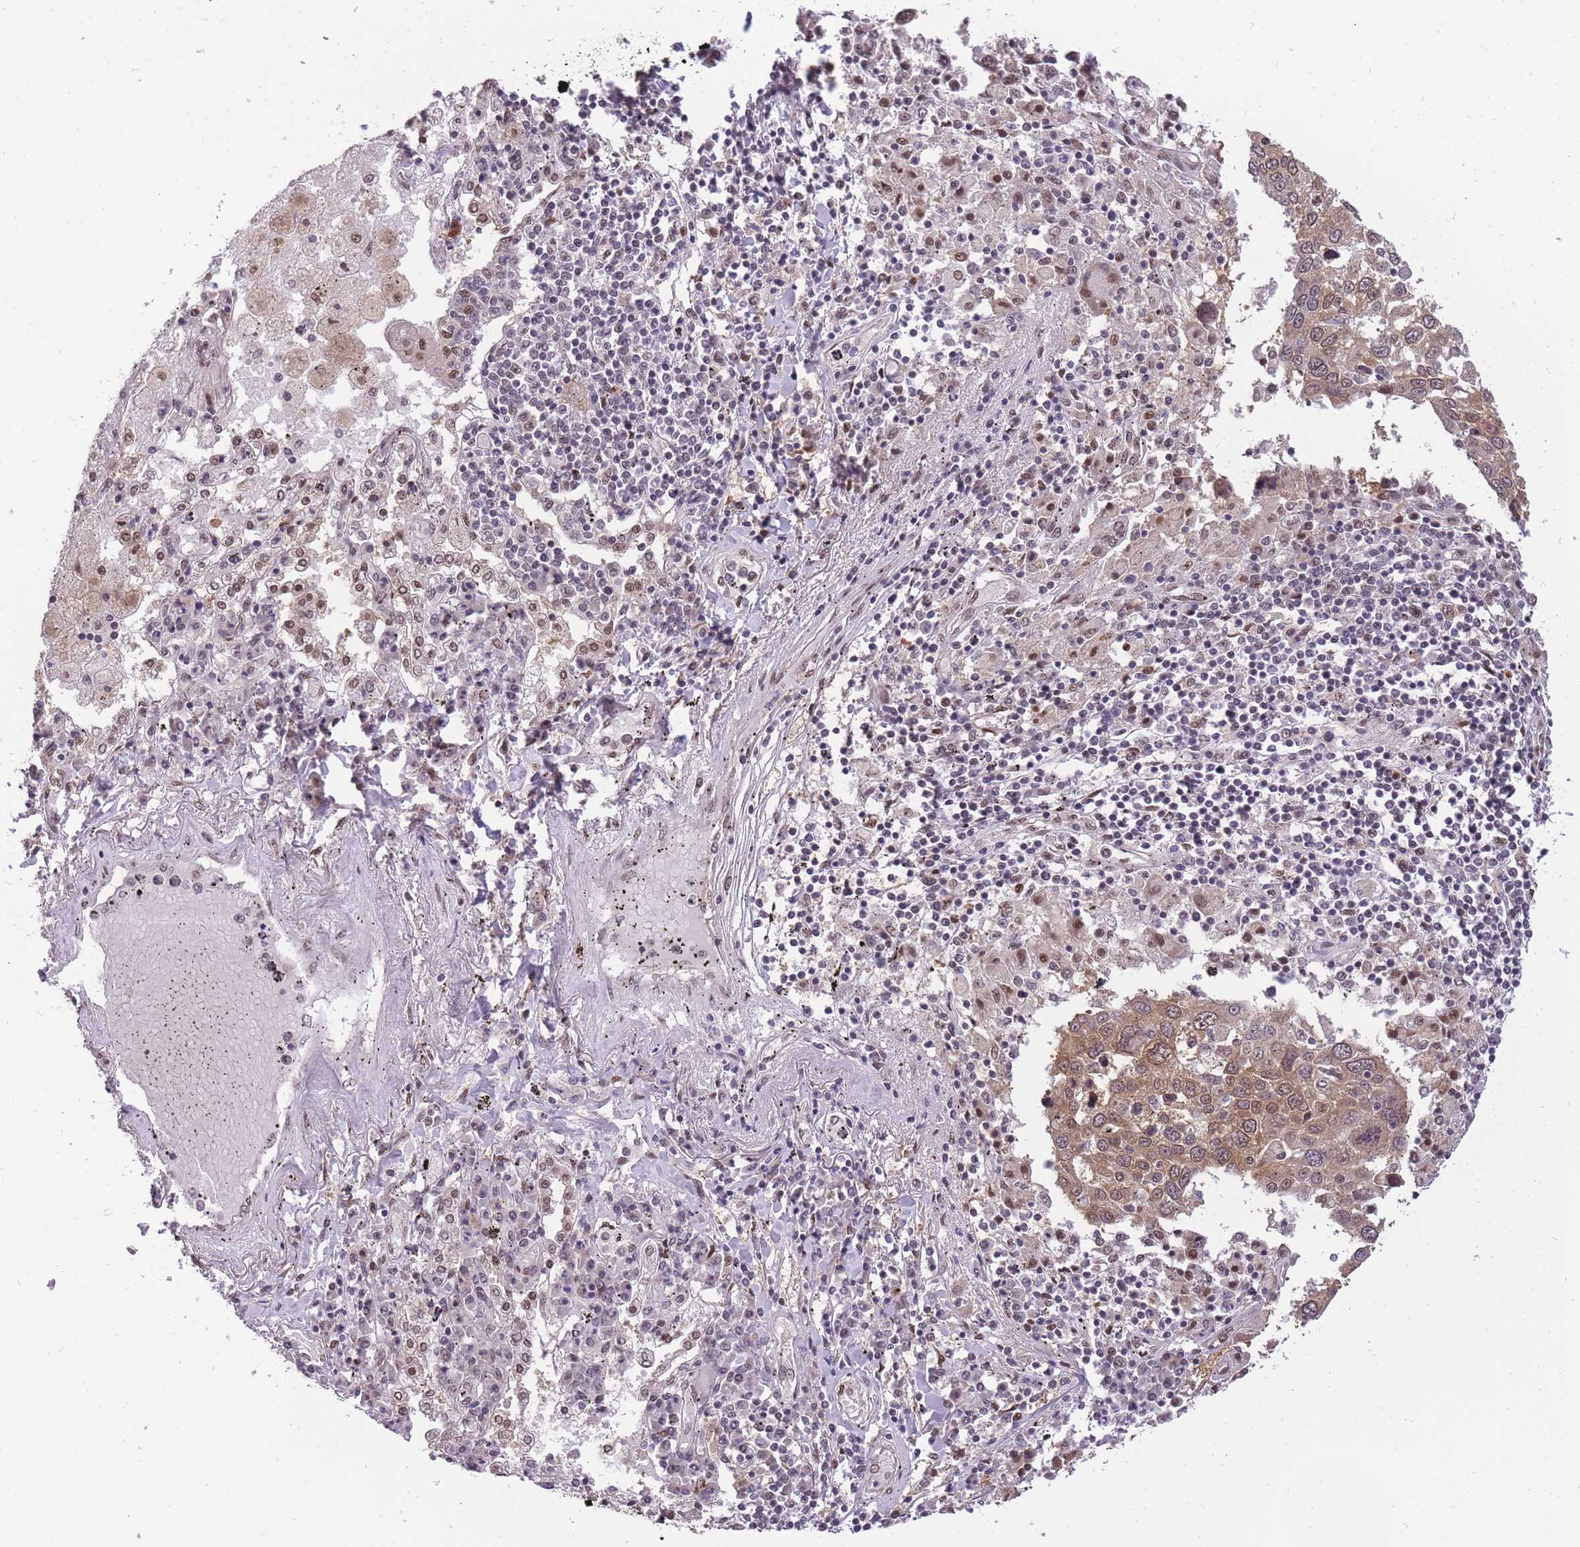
{"staining": {"intensity": "weak", "quantity": ">75%", "location": "cytoplasmic/membranous,nuclear"}, "tissue": "lung cancer", "cell_type": "Tumor cells", "image_type": "cancer", "snomed": [{"axis": "morphology", "description": "Squamous cell carcinoma, NOS"}, {"axis": "topography", "description": "Lung"}], "caption": "Protein staining of squamous cell carcinoma (lung) tissue reveals weak cytoplasmic/membranous and nuclear positivity in approximately >75% of tumor cells. Using DAB (brown) and hematoxylin (blue) stains, captured at high magnification using brightfield microscopy.", "gene": "CDIP1", "patient": {"sex": "male", "age": 65}}